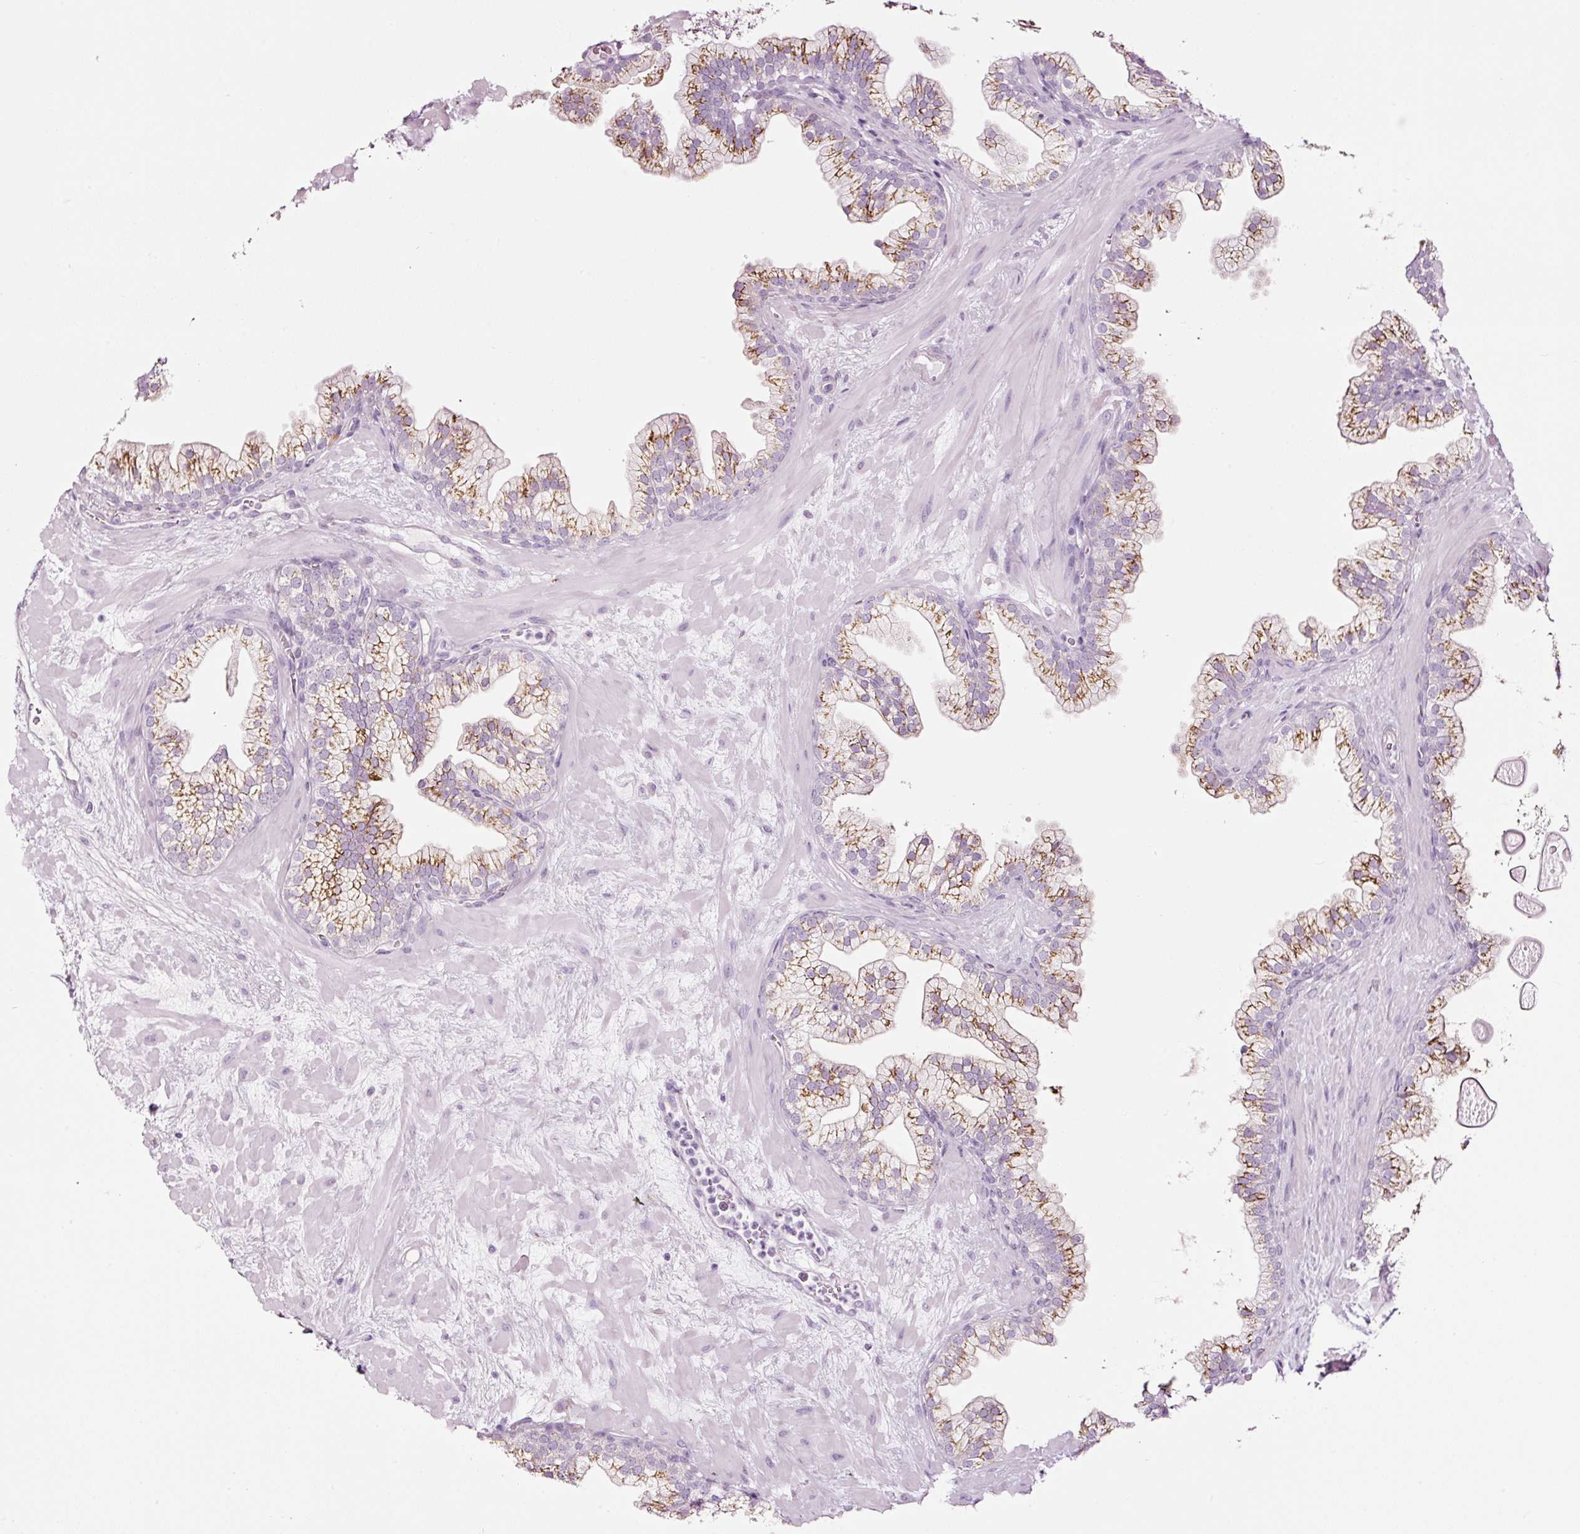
{"staining": {"intensity": "strong", "quantity": ">75%", "location": "cytoplasmic/membranous"}, "tissue": "prostate", "cell_type": "Glandular cells", "image_type": "normal", "snomed": [{"axis": "morphology", "description": "Normal tissue, NOS"}, {"axis": "topography", "description": "Prostate"}, {"axis": "topography", "description": "Peripheral nerve tissue"}], "caption": "Protein staining shows strong cytoplasmic/membranous positivity in approximately >75% of glandular cells in benign prostate.", "gene": "SDF4", "patient": {"sex": "male", "age": 61}}